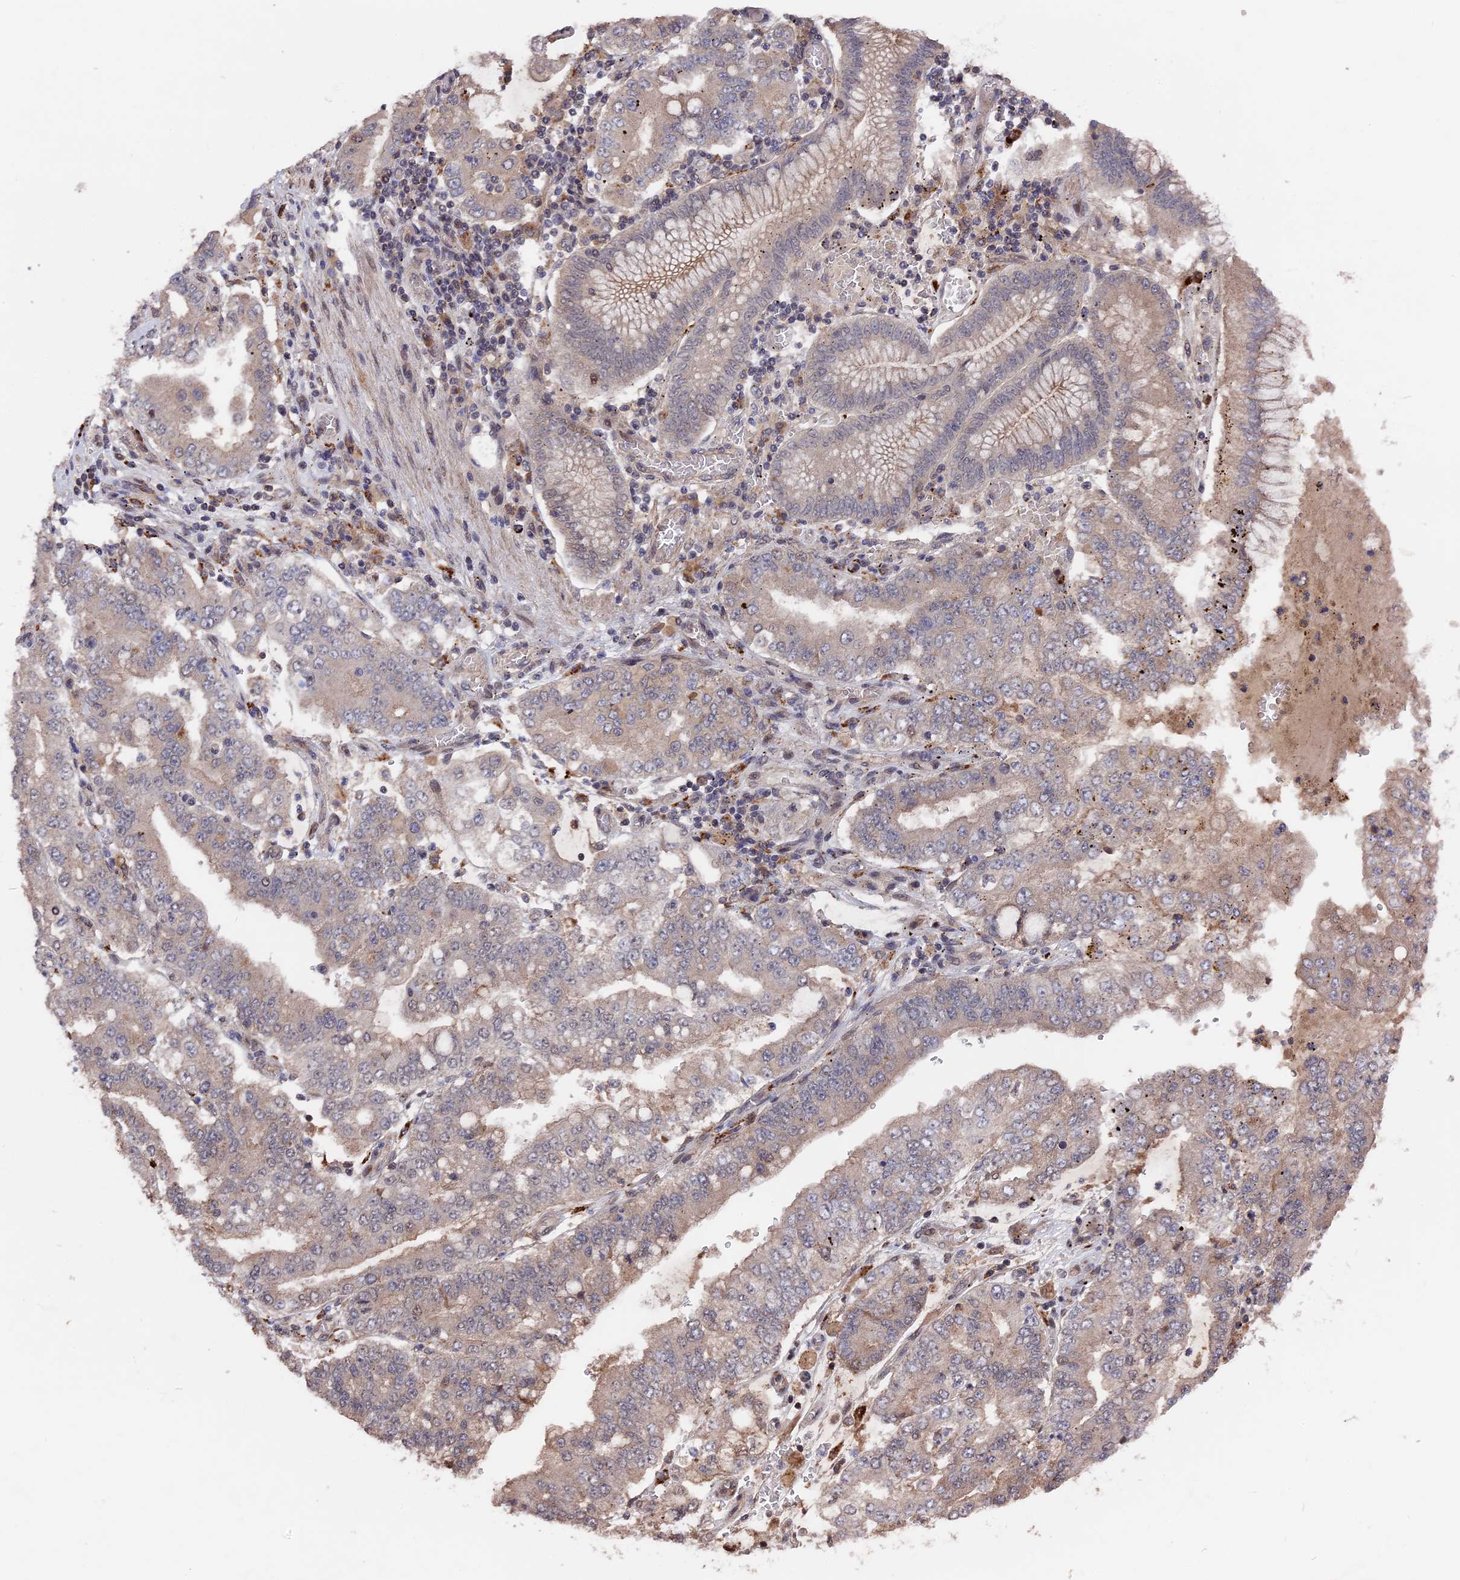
{"staining": {"intensity": "negative", "quantity": "none", "location": "none"}, "tissue": "stomach cancer", "cell_type": "Tumor cells", "image_type": "cancer", "snomed": [{"axis": "morphology", "description": "Adenocarcinoma, NOS"}, {"axis": "topography", "description": "Stomach"}], "caption": "This photomicrograph is of stomach cancer stained with immunohistochemistry to label a protein in brown with the nuclei are counter-stained blue. There is no staining in tumor cells.", "gene": "TELO2", "patient": {"sex": "male", "age": 76}}